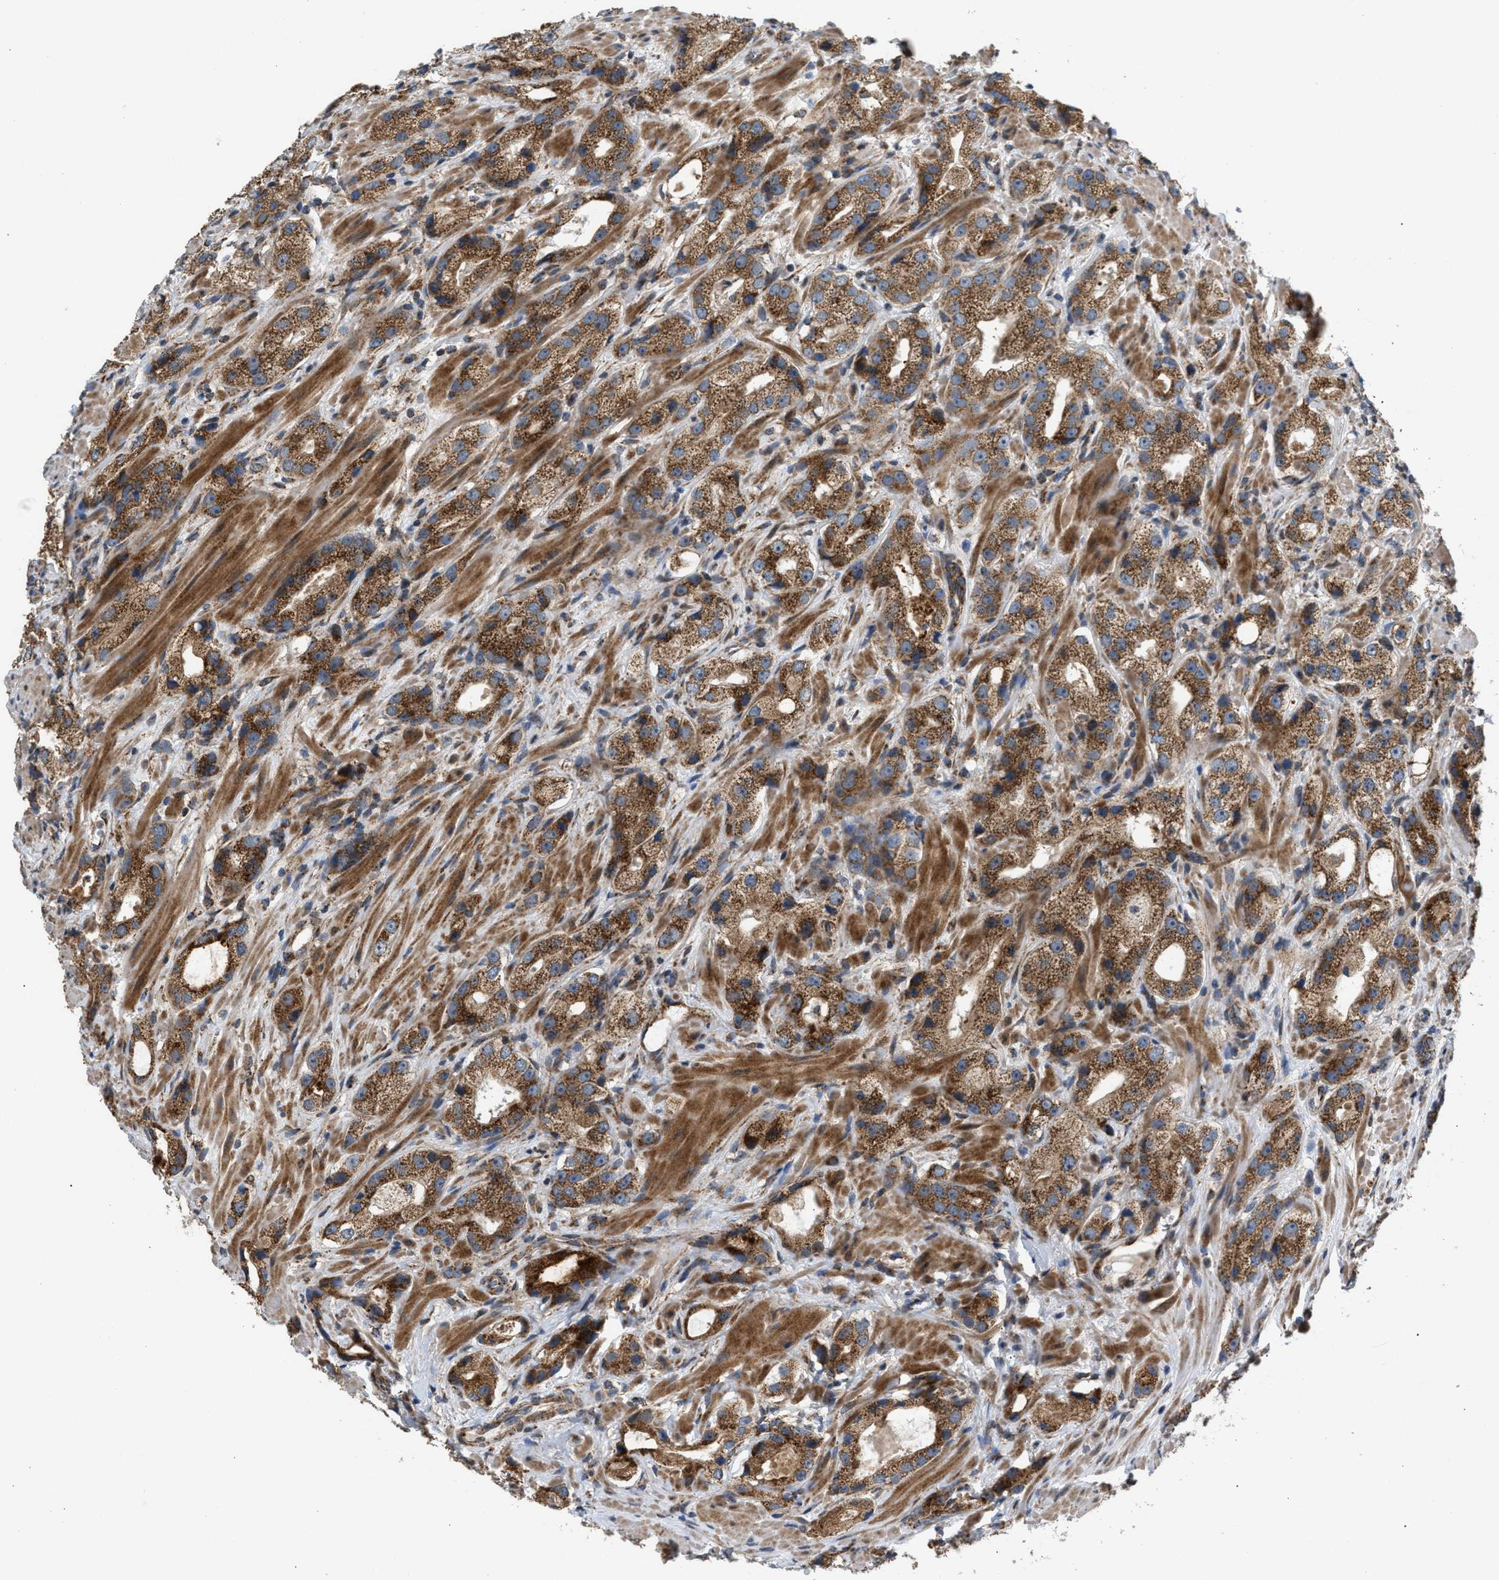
{"staining": {"intensity": "moderate", "quantity": ">75%", "location": "cytoplasmic/membranous"}, "tissue": "prostate cancer", "cell_type": "Tumor cells", "image_type": "cancer", "snomed": [{"axis": "morphology", "description": "Adenocarcinoma, High grade"}, {"axis": "topography", "description": "Prostate"}], "caption": "Immunohistochemical staining of human prostate cancer exhibits moderate cytoplasmic/membranous protein staining in about >75% of tumor cells. (IHC, brightfield microscopy, high magnification).", "gene": "TACO1", "patient": {"sex": "male", "age": 63}}